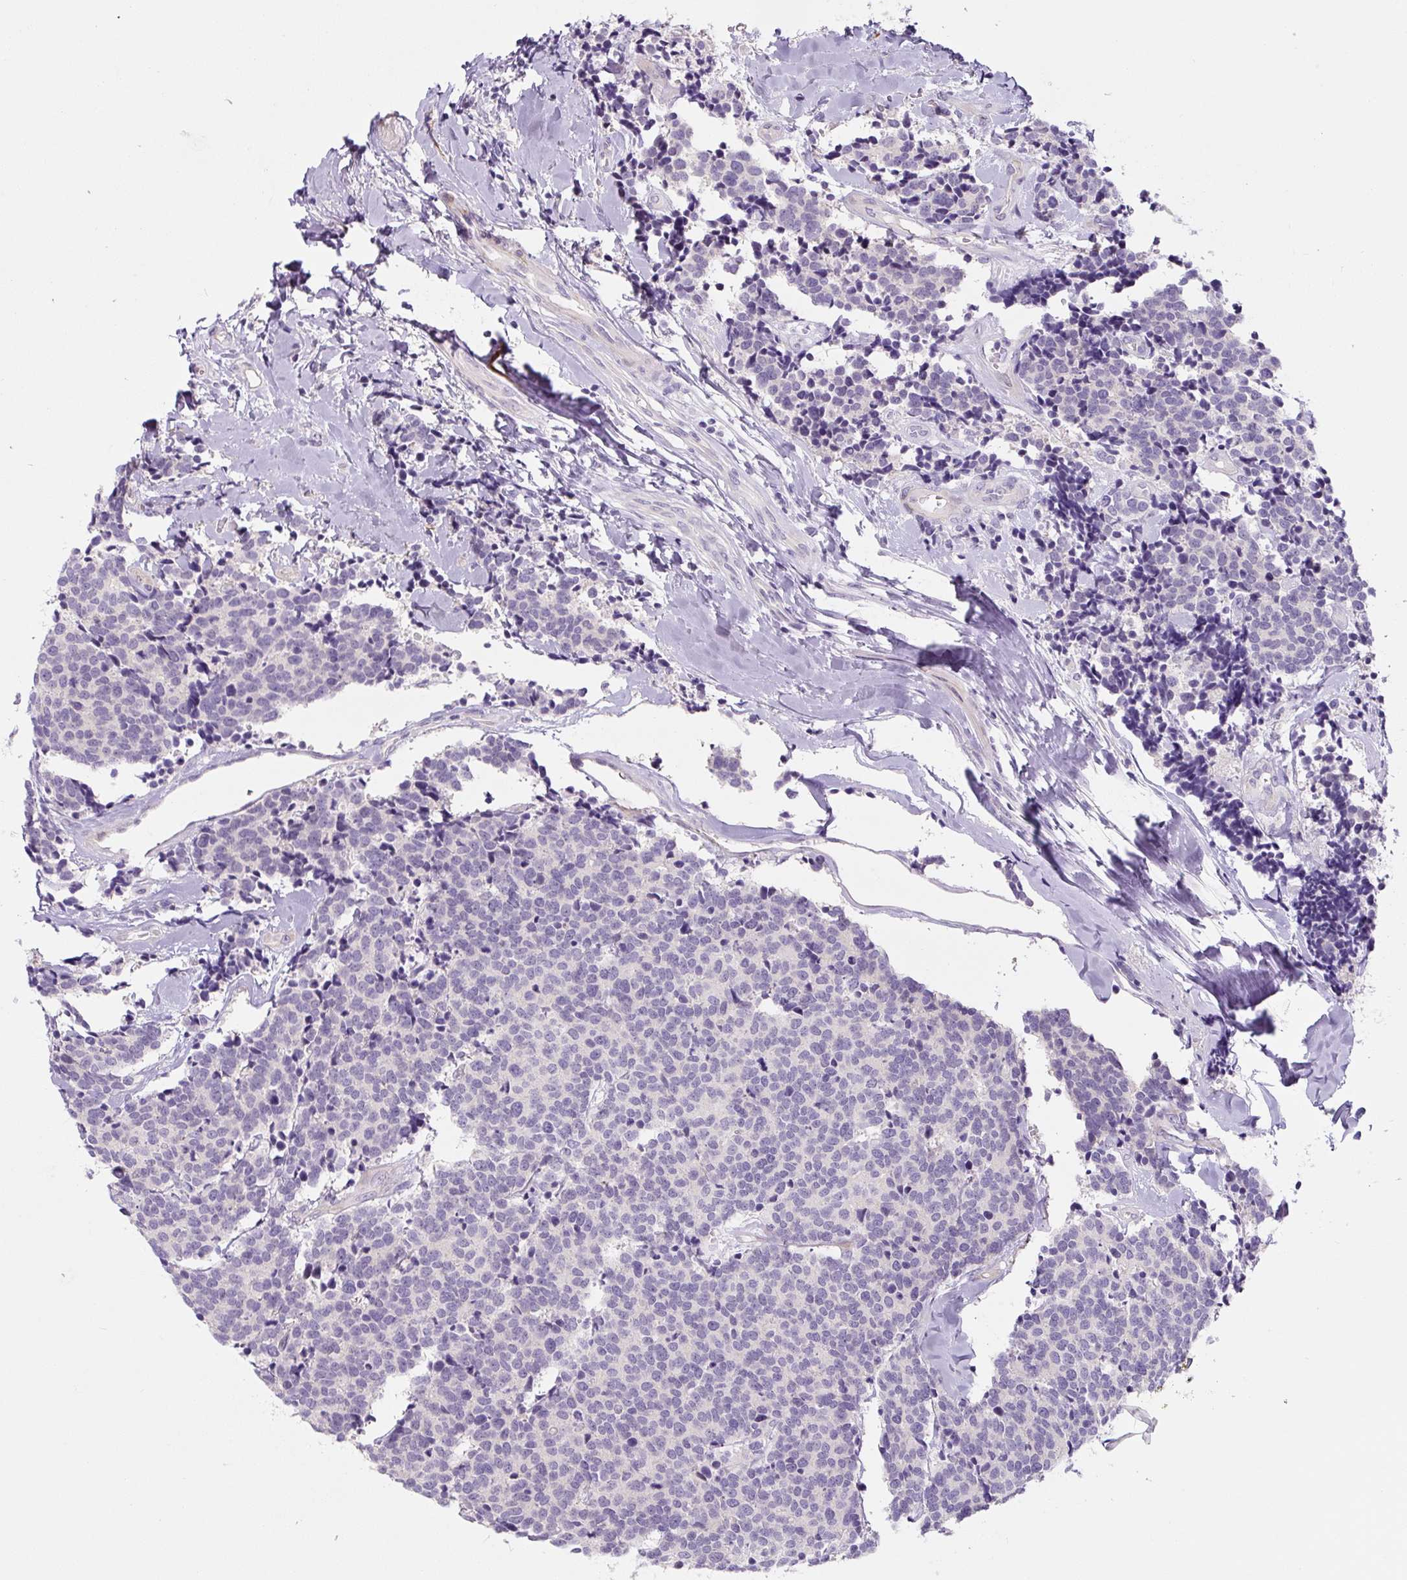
{"staining": {"intensity": "negative", "quantity": "none", "location": "none"}, "tissue": "carcinoid", "cell_type": "Tumor cells", "image_type": "cancer", "snomed": [{"axis": "morphology", "description": "Carcinoid, malignant, NOS"}, {"axis": "topography", "description": "Skin"}], "caption": "An image of carcinoid stained for a protein shows no brown staining in tumor cells.", "gene": "CCL25", "patient": {"sex": "female", "age": 79}}